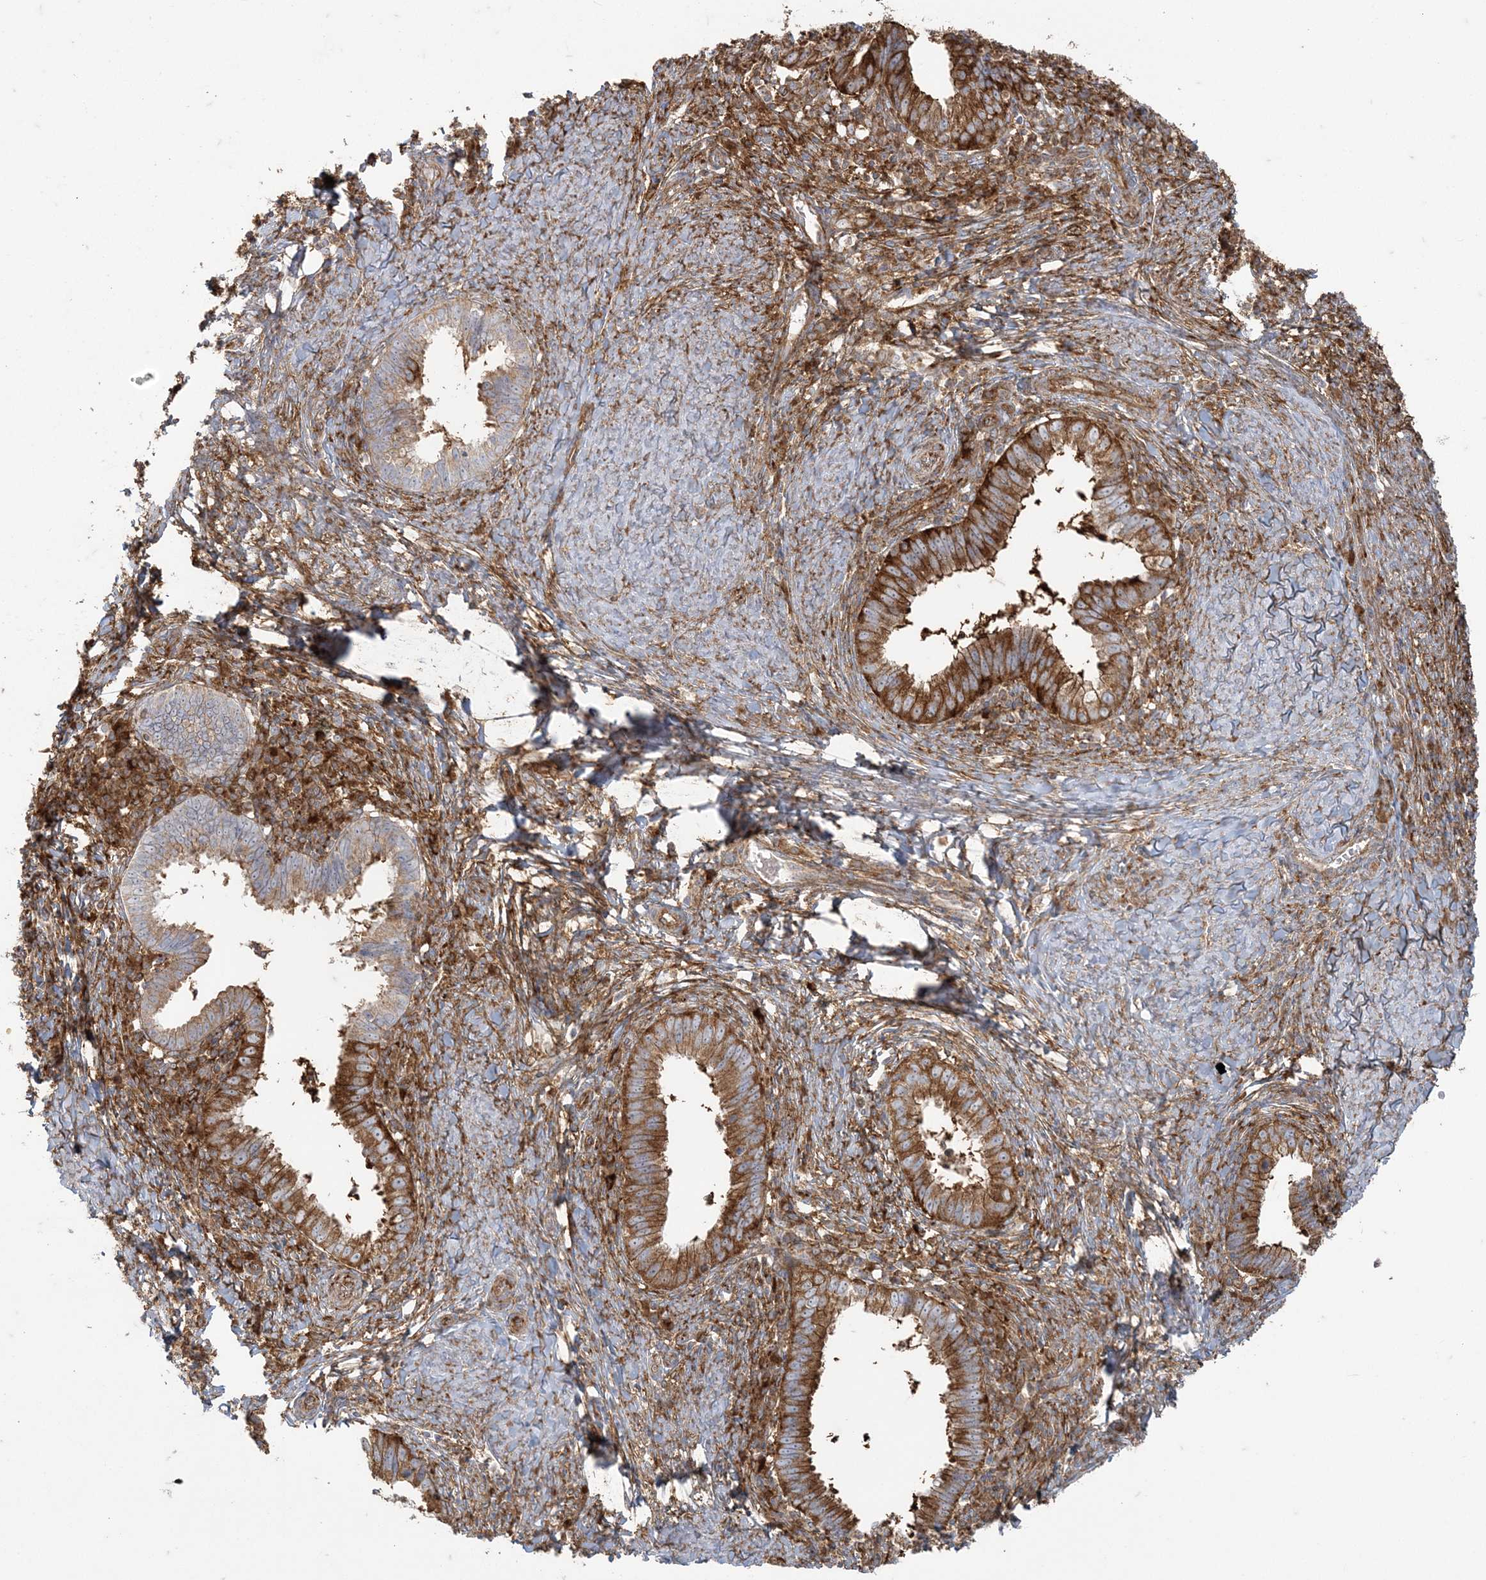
{"staining": {"intensity": "strong", "quantity": ">75%", "location": "cytoplasmic/membranous"}, "tissue": "cervical cancer", "cell_type": "Tumor cells", "image_type": "cancer", "snomed": [{"axis": "morphology", "description": "Adenocarcinoma, NOS"}, {"axis": "topography", "description": "Cervix"}], "caption": "An immunohistochemistry (IHC) image of tumor tissue is shown. Protein staining in brown labels strong cytoplasmic/membranous positivity in adenocarcinoma (cervical) within tumor cells.", "gene": "DERL3", "patient": {"sex": "female", "age": 36}}